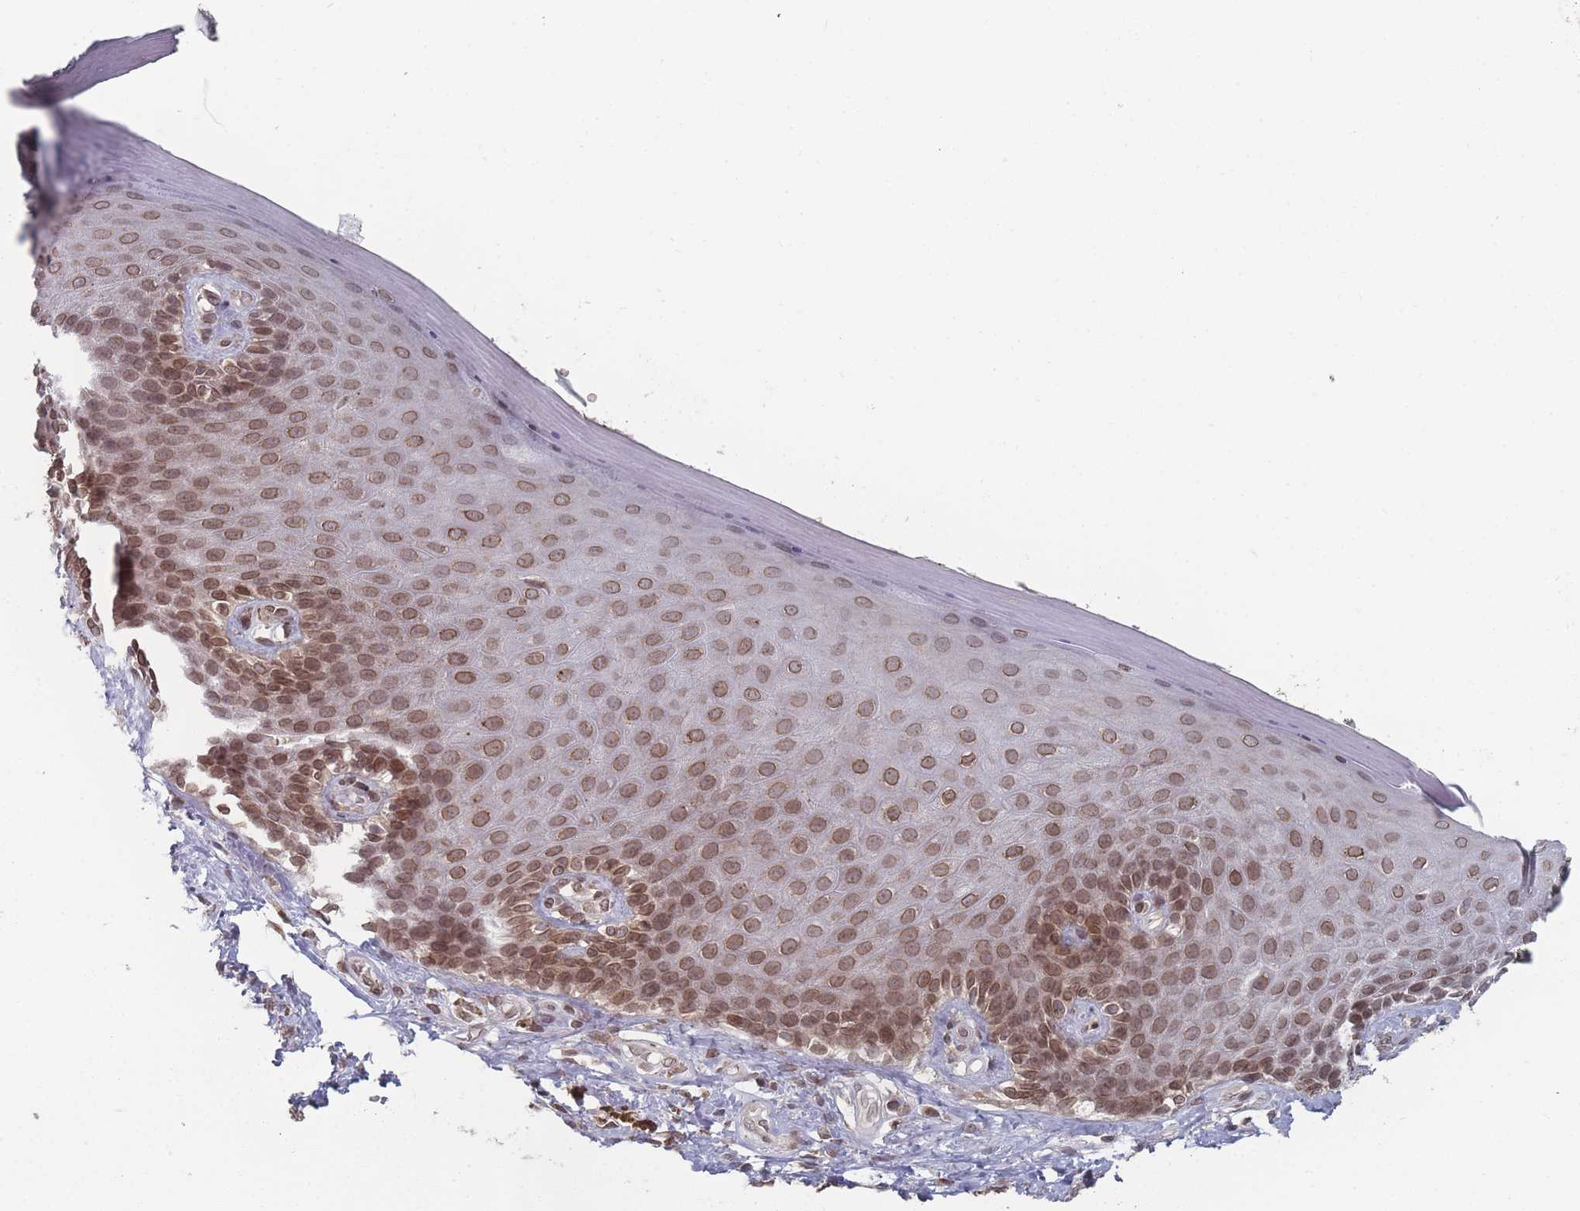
{"staining": {"intensity": "moderate", "quantity": "25%-75%", "location": "cytoplasmic/membranous,nuclear"}, "tissue": "skin", "cell_type": "Epidermal cells", "image_type": "normal", "snomed": [{"axis": "morphology", "description": "Normal tissue, NOS"}, {"axis": "topography", "description": "Anal"}, {"axis": "topography", "description": "Peripheral nerve tissue"}], "caption": "Skin stained for a protein (brown) displays moderate cytoplasmic/membranous,nuclear positive staining in about 25%-75% of epidermal cells.", "gene": "TBC1D25", "patient": {"sex": "male", "age": 53}}